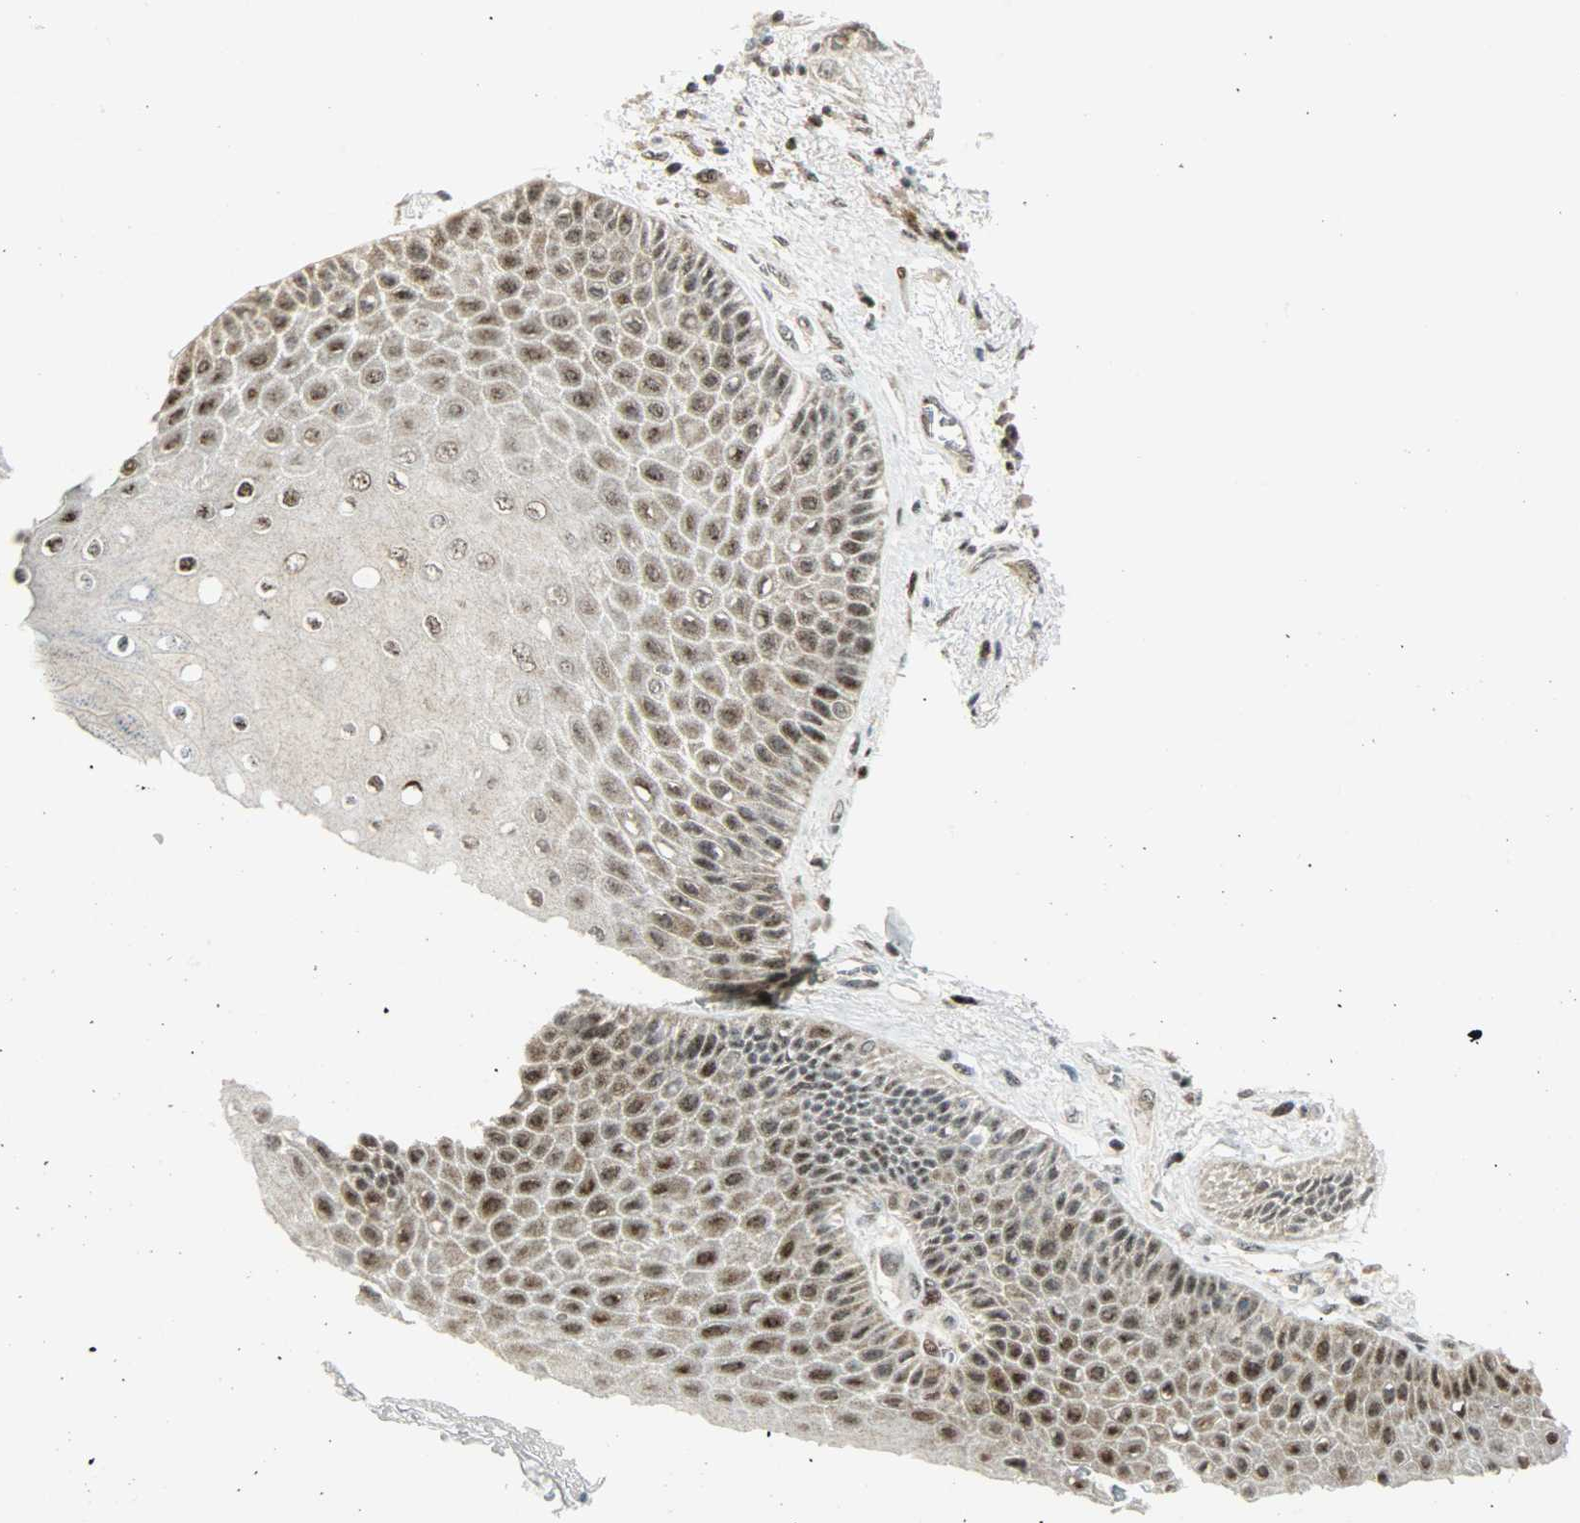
{"staining": {"intensity": "moderate", "quantity": ">75%", "location": "cytoplasmic/membranous,nuclear"}, "tissue": "skin", "cell_type": "Epidermal cells", "image_type": "normal", "snomed": [{"axis": "morphology", "description": "Normal tissue, NOS"}, {"axis": "topography", "description": "Anal"}], "caption": "High-power microscopy captured an immunohistochemistry (IHC) micrograph of normal skin, revealing moderate cytoplasmic/membranous,nuclear positivity in about >75% of epidermal cells.", "gene": "IL15", "patient": {"sex": "female", "age": 46}}